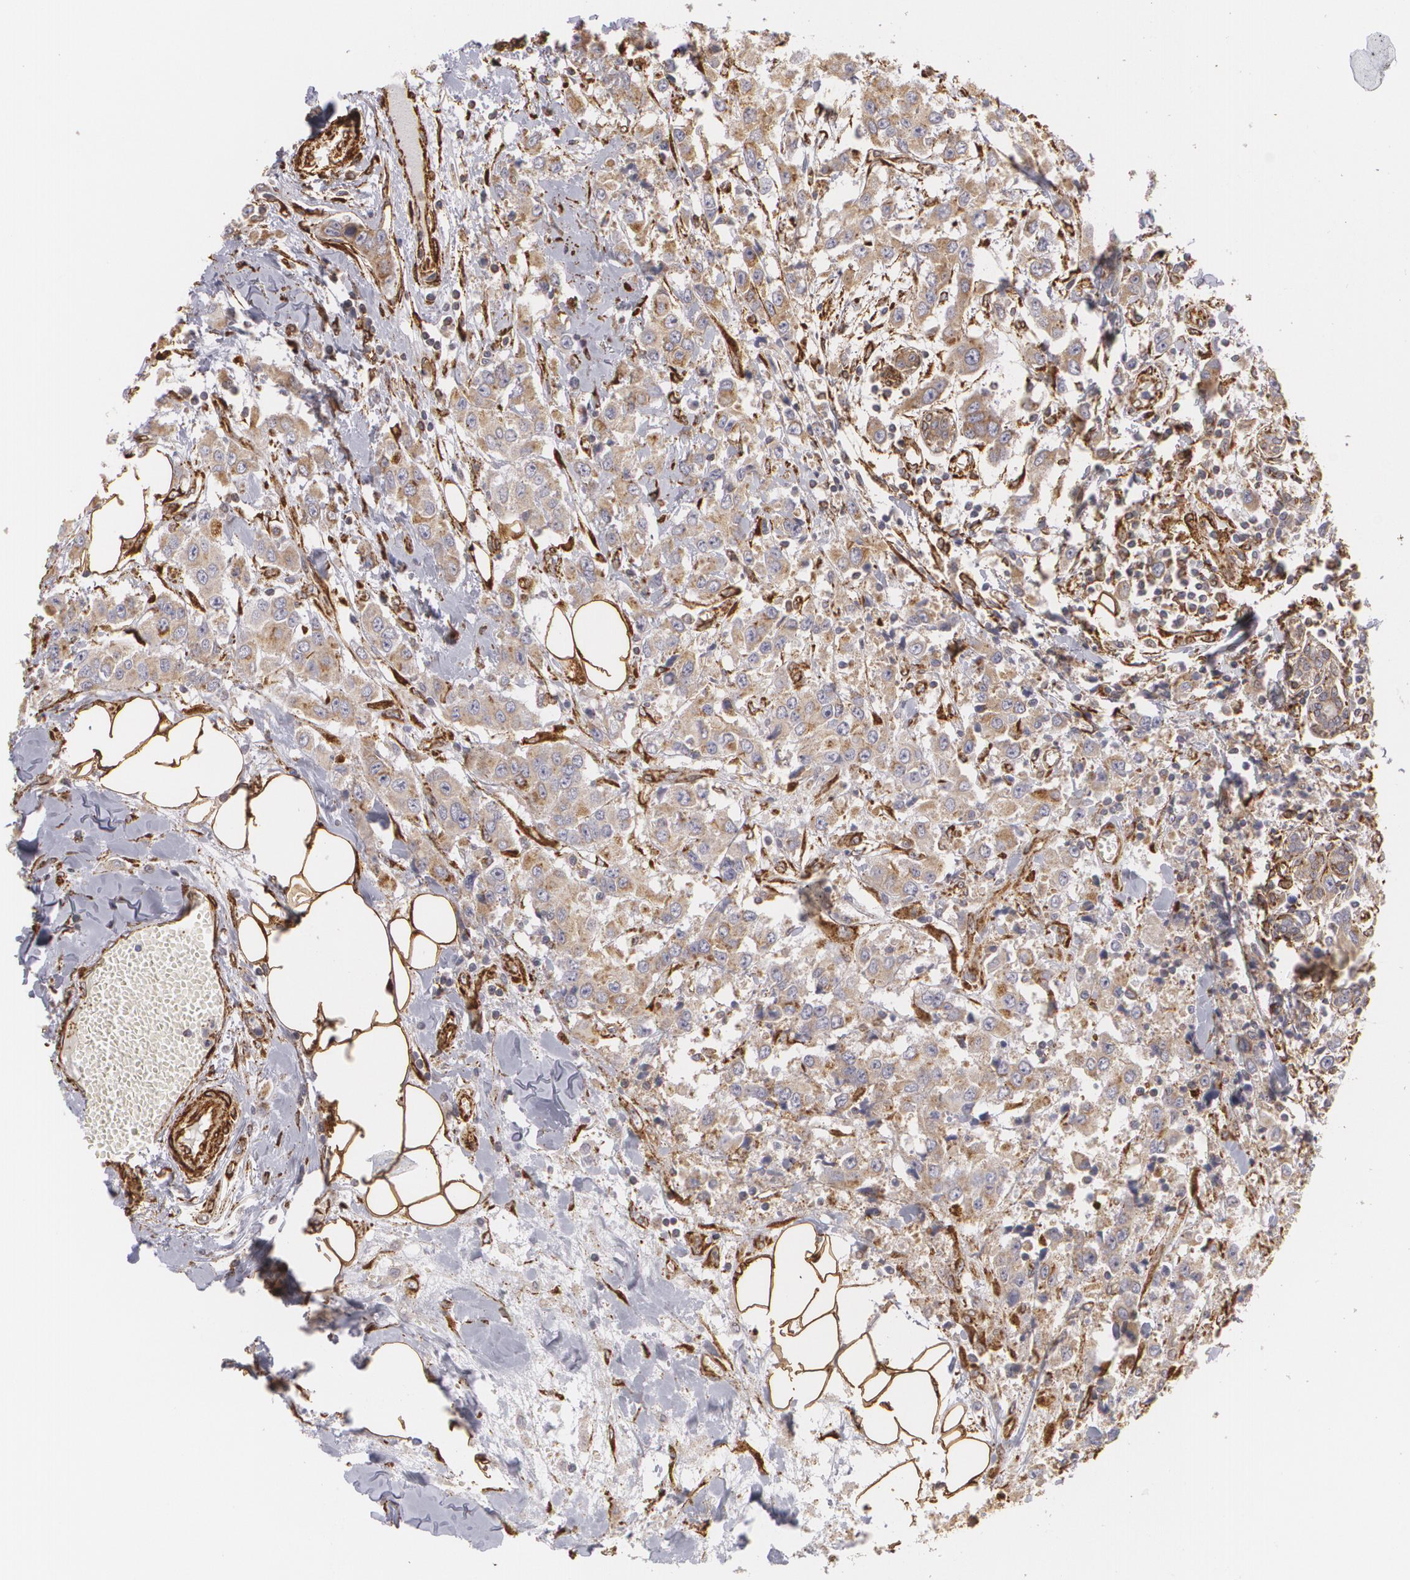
{"staining": {"intensity": "weak", "quantity": ">75%", "location": "cytoplasmic/membranous"}, "tissue": "breast cancer", "cell_type": "Tumor cells", "image_type": "cancer", "snomed": [{"axis": "morphology", "description": "Duct carcinoma"}, {"axis": "topography", "description": "Breast"}], "caption": "A low amount of weak cytoplasmic/membranous staining is present in about >75% of tumor cells in breast cancer tissue.", "gene": "CYB5R3", "patient": {"sex": "female", "age": 58}}